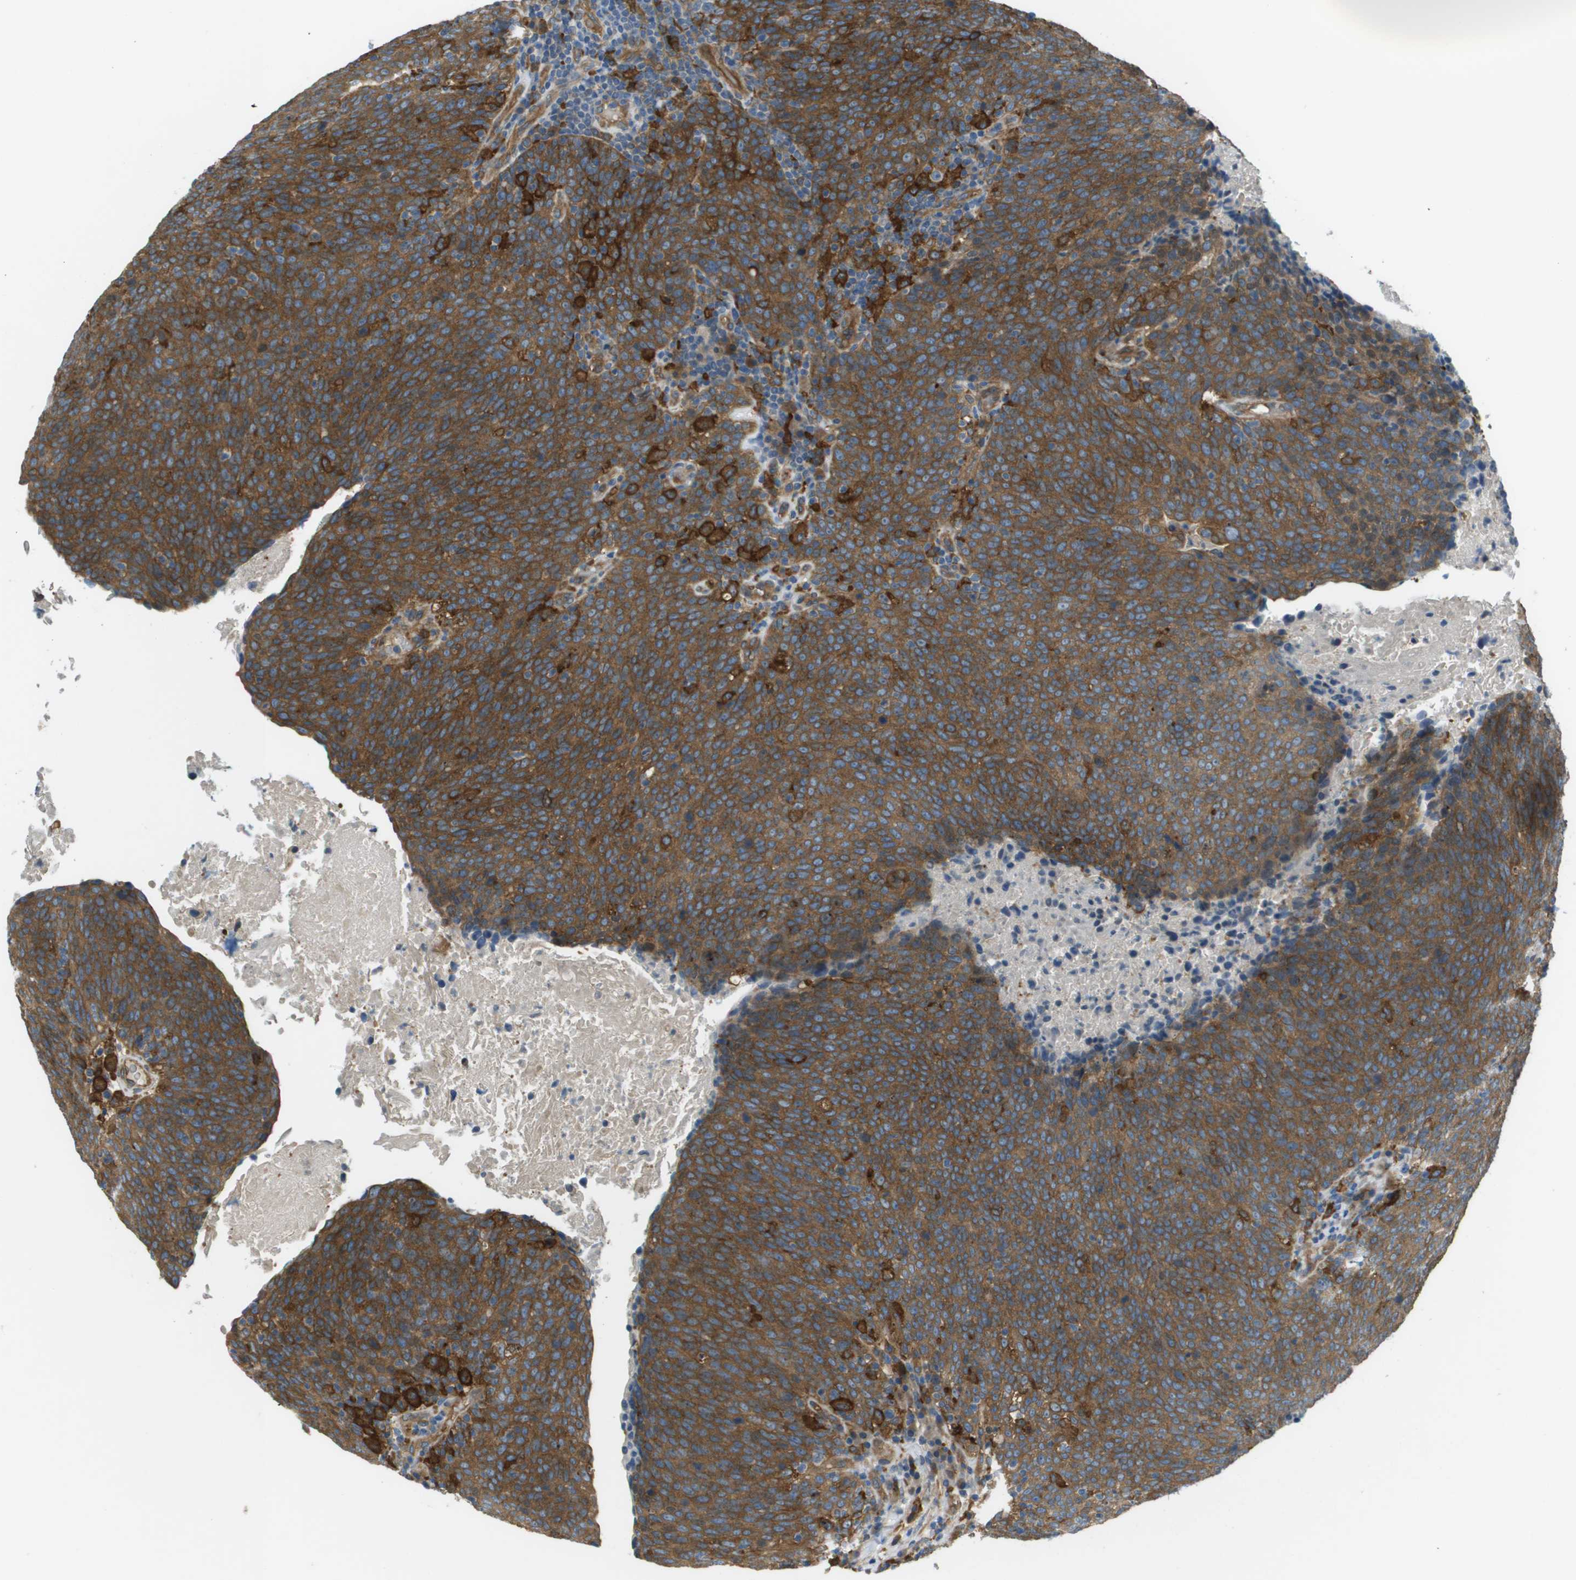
{"staining": {"intensity": "strong", "quantity": ">75%", "location": "cytoplasmic/membranous"}, "tissue": "head and neck cancer", "cell_type": "Tumor cells", "image_type": "cancer", "snomed": [{"axis": "morphology", "description": "Squamous cell carcinoma, NOS"}, {"axis": "morphology", "description": "Squamous cell carcinoma, metastatic, NOS"}, {"axis": "topography", "description": "Lymph node"}, {"axis": "topography", "description": "Head-Neck"}], "caption": "Immunohistochemistry (IHC) (DAB) staining of head and neck cancer (metastatic squamous cell carcinoma) shows strong cytoplasmic/membranous protein positivity in approximately >75% of tumor cells. Nuclei are stained in blue.", "gene": "CORO1B", "patient": {"sex": "male", "age": 62}}